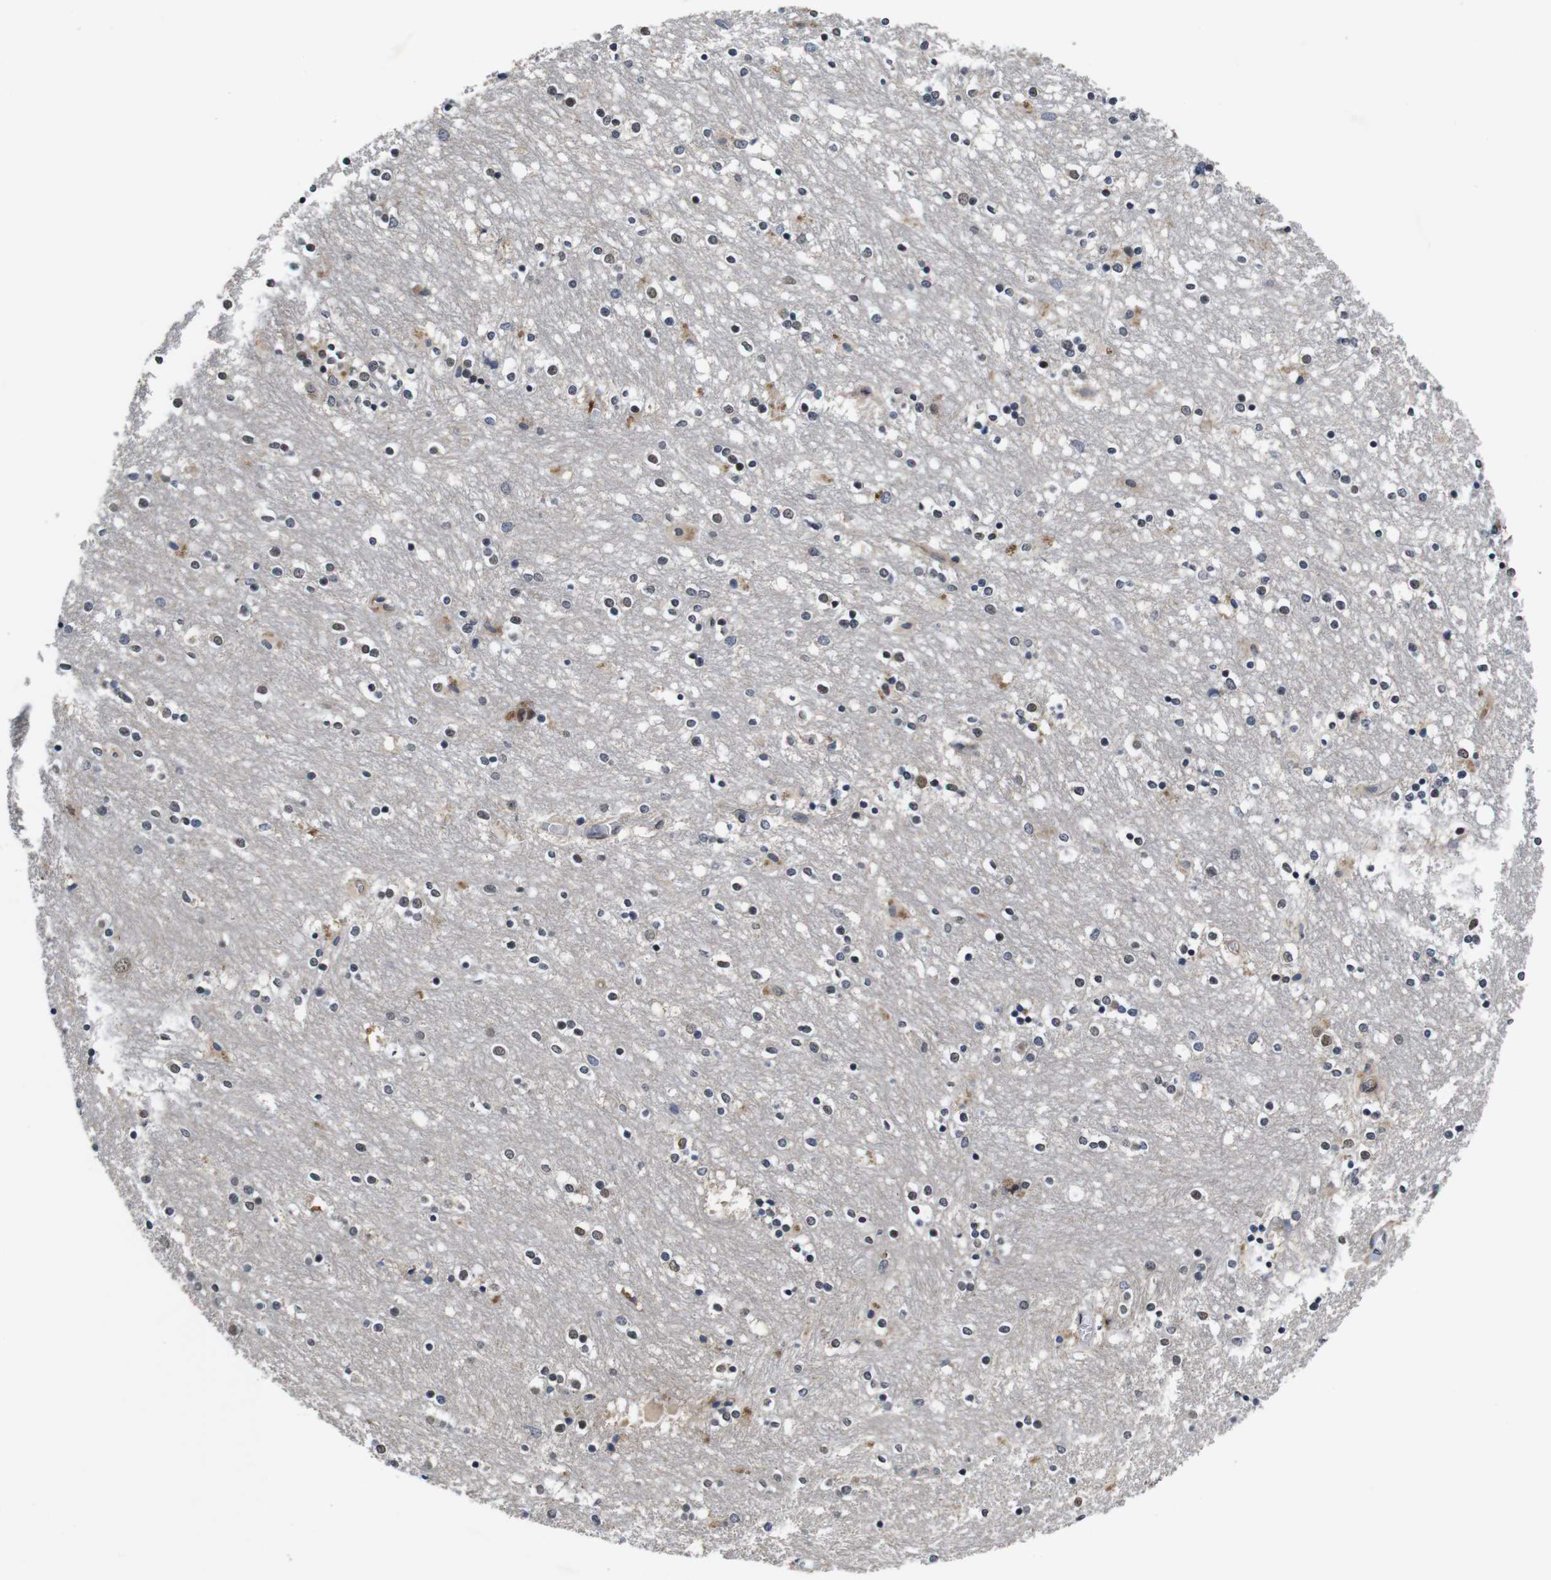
{"staining": {"intensity": "moderate", "quantity": "25%-75%", "location": "nuclear"}, "tissue": "caudate", "cell_type": "Glial cells", "image_type": "normal", "snomed": [{"axis": "morphology", "description": "Normal tissue, NOS"}, {"axis": "topography", "description": "Lateral ventricle wall"}], "caption": "High-power microscopy captured an immunohistochemistry micrograph of unremarkable caudate, revealing moderate nuclear positivity in about 25%-75% of glial cells.", "gene": "ZBTB46", "patient": {"sex": "female", "age": 54}}